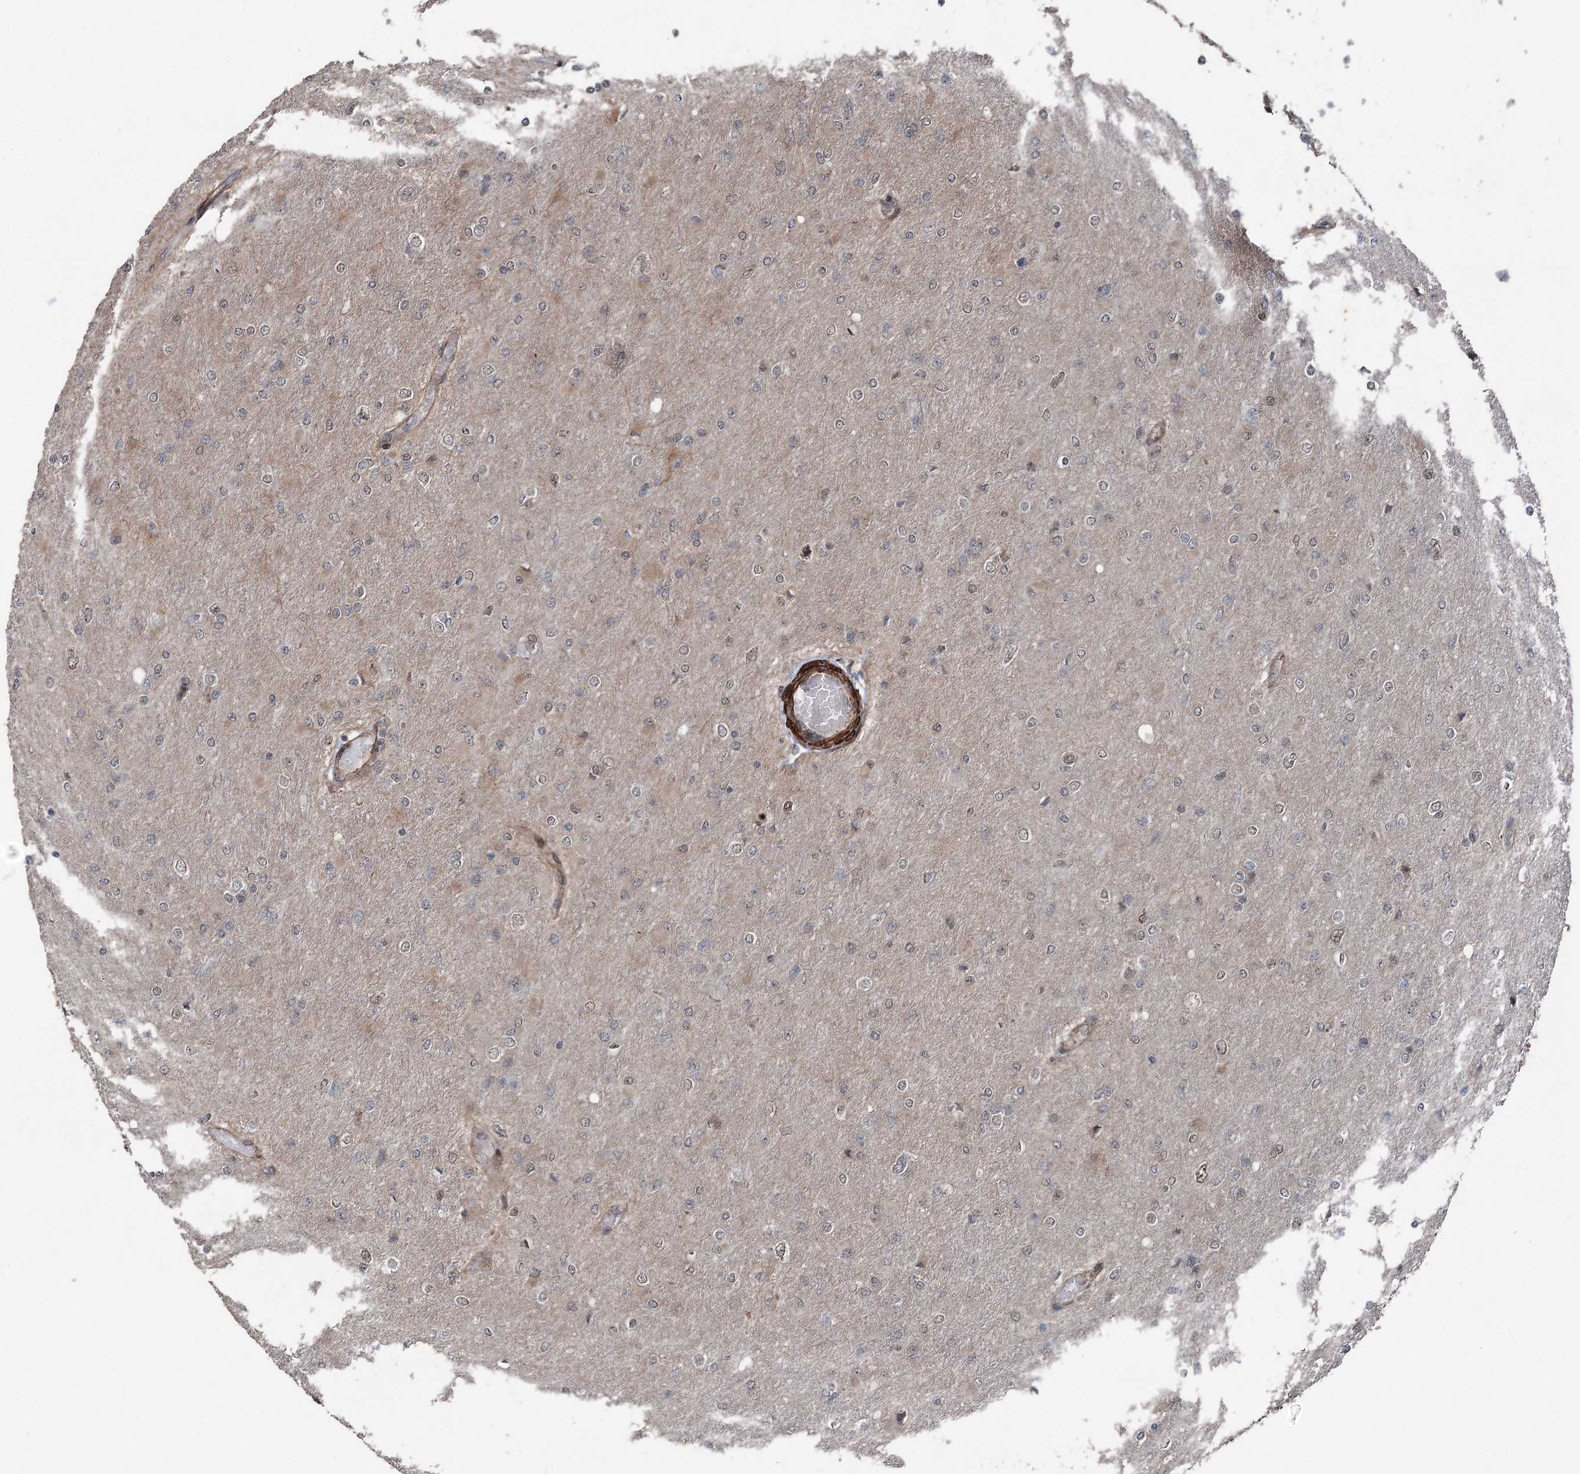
{"staining": {"intensity": "negative", "quantity": "none", "location": "none"}, "tissue": "glioma", "cell_type": "Tumor cells", "image_type": "cancer", "snomed": [{"axis": "morphology", "description": "Glioma, malignant, High grade"}, {"axis": "topography", "description": "Cerebral cortex"}], "caption": "Tumor cells are negative for protein expression in human malignant high-grade glioma.", "gene": "CCDC82", "patient": {"sex": "female", "age": 36}}